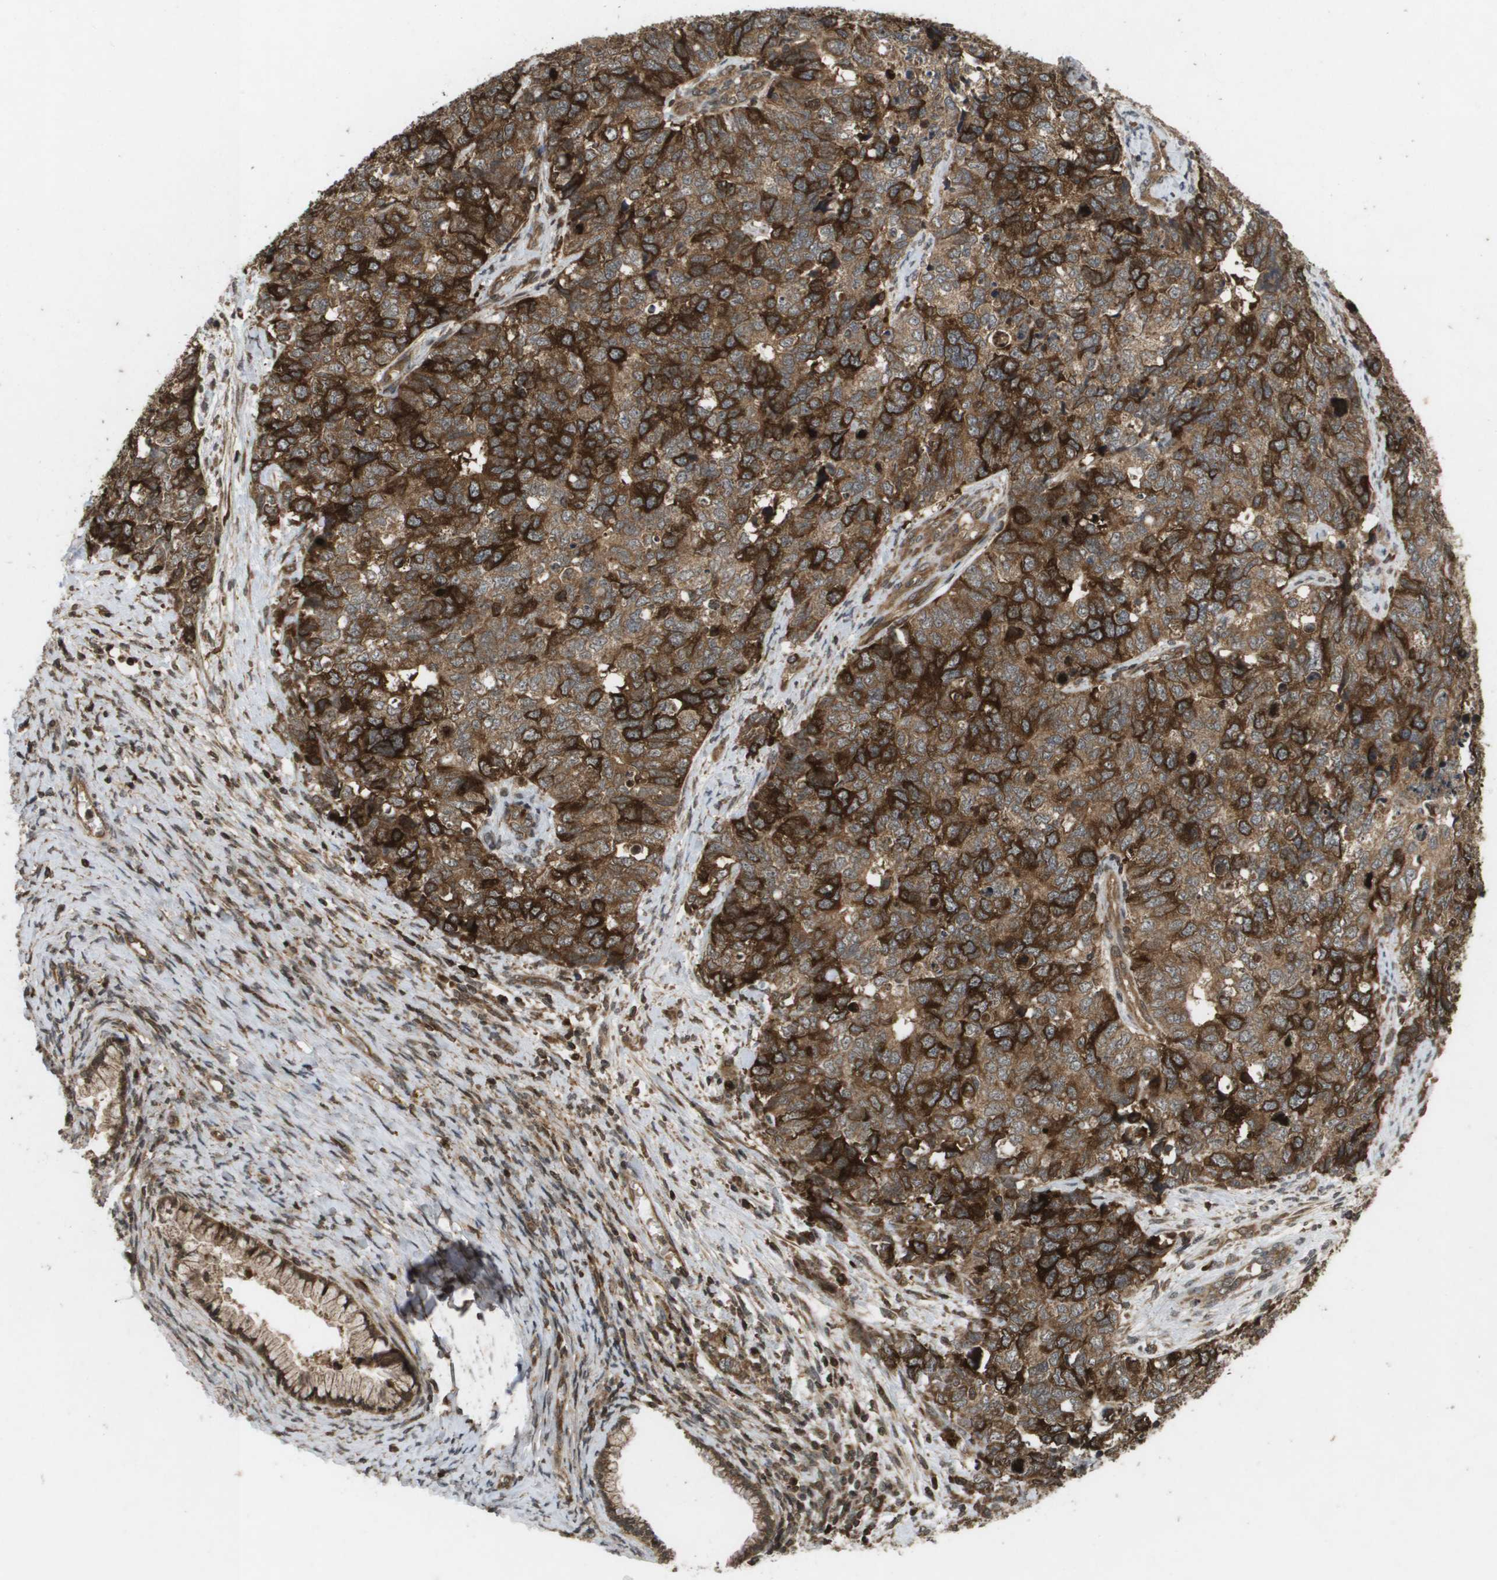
{"staining": {"intensity": "strong", "quantity": ">75%", "location": "cytoplasmic/membranous"}, "tissue": "cervical cancer", "cell_type": "Tumor cells", "image_type": "cancer", "snomed": [{"axis": "morphology", "description": "Squamous cell carcinoma, NOS"}, {"axis": "topography", "description": "Cervix"}], "caption": "Immunohistochemical staining of human cervical cancer exhibits high levels of strong cytoplasmic/membranous expression in about >75% of tumor cells.", "gene": "KIF11", "patient": {"sex": "female", "age": 63}}